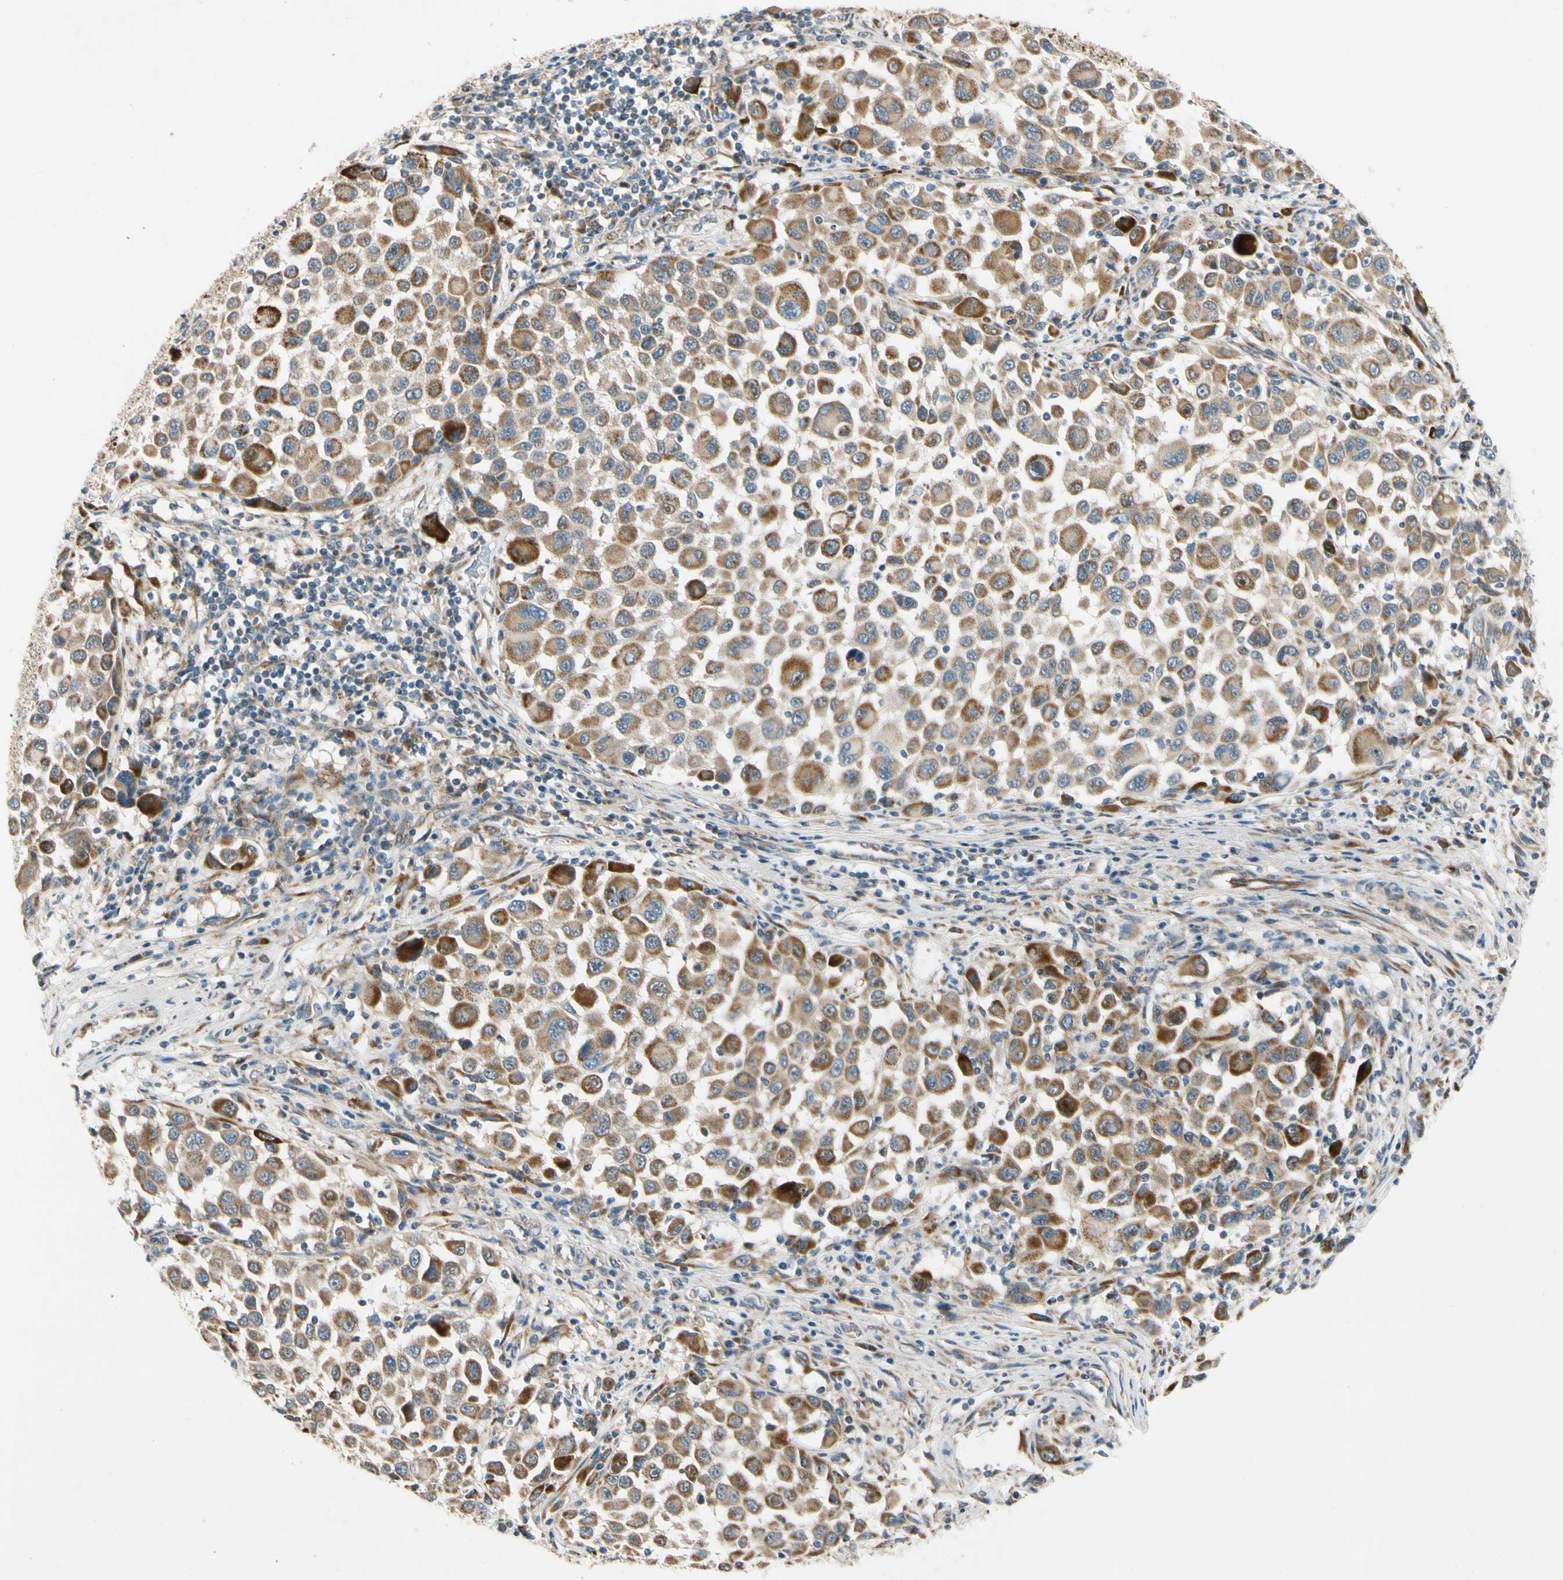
{"staining": {"intensity": "moderate", "quantity": ">75%", "location": "cytoplasmic/membranous"}, "tissue": "melanoma", "cell_type": "Tumor cells", "image_type": "cancer", "snomed": [{"axis": "morphology", "description": "Malignant melanoma, Metastatic site"}, {"axis": "topography", "description": "Lymph node"}], "caption": "An immunohistochemistry (IHC) micrograph of neoplastic tissue is shown. Protein staining in brown highlights moderate cytoplasmic/membranous positivity in malignant melanoma (metastatic site) within tumor cells.", "gene": "MST1R", "patient": {"sex": "male", "age": 61}}